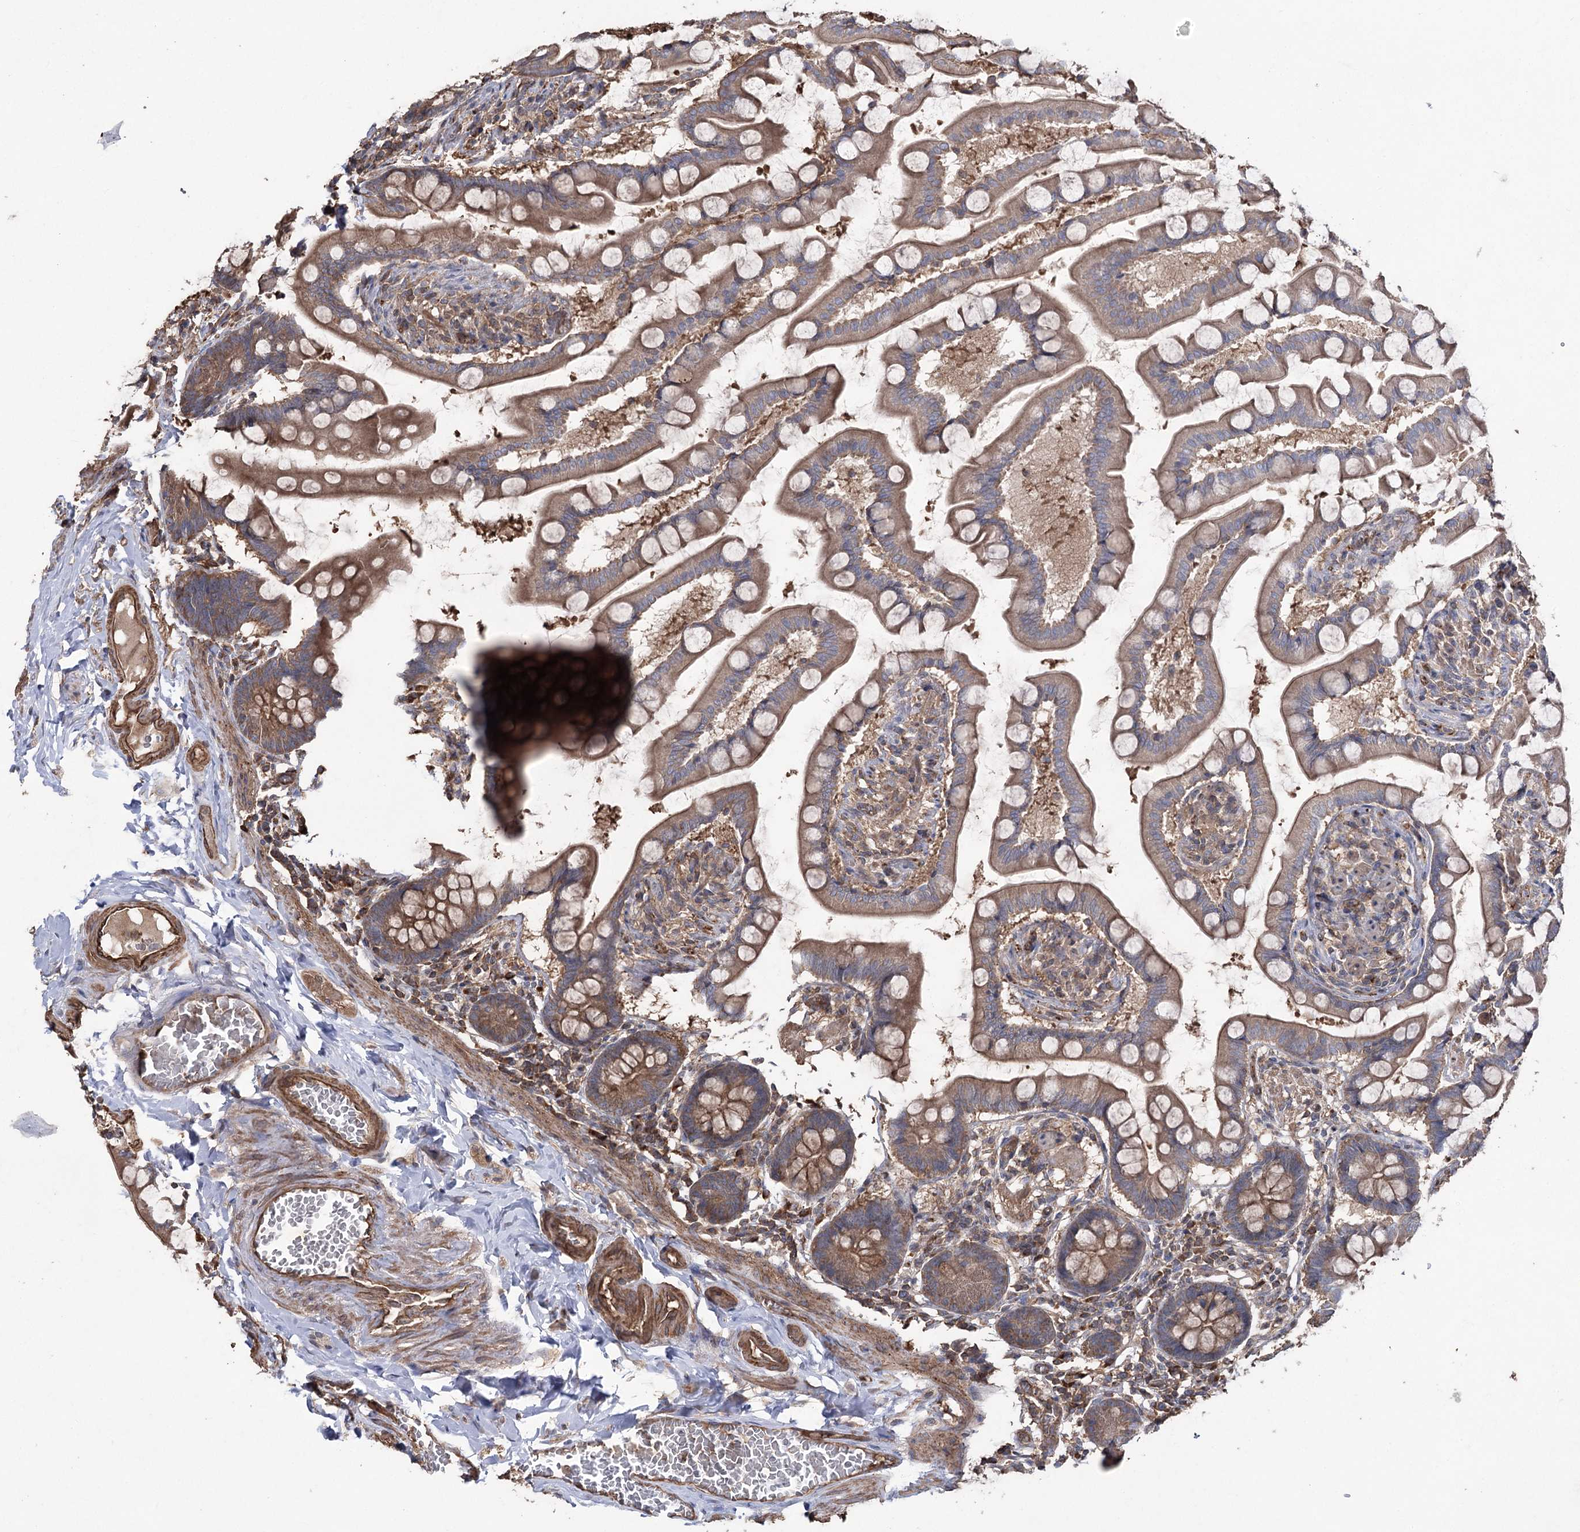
{"staining": {"intensity": "moderate", "quantity": ">75%", "location": "cytoplasmic/membranous"}, "tissue": "small intestine", "cell_type": "Glandular cells", "image_type": "normal", "snomed": [{"axis": "morphology", "description": "Normal tissue, NOS"}, {"axis": "topography", "description": "Small intestine"}], "caption": "Small intestine stained for a protein (brown) reveals moderate cytoplasmic/membranous positive staining in about >75% of glandular cells.", "gene": "LARS2", "patient": {"sex": "male", "age": 41}}